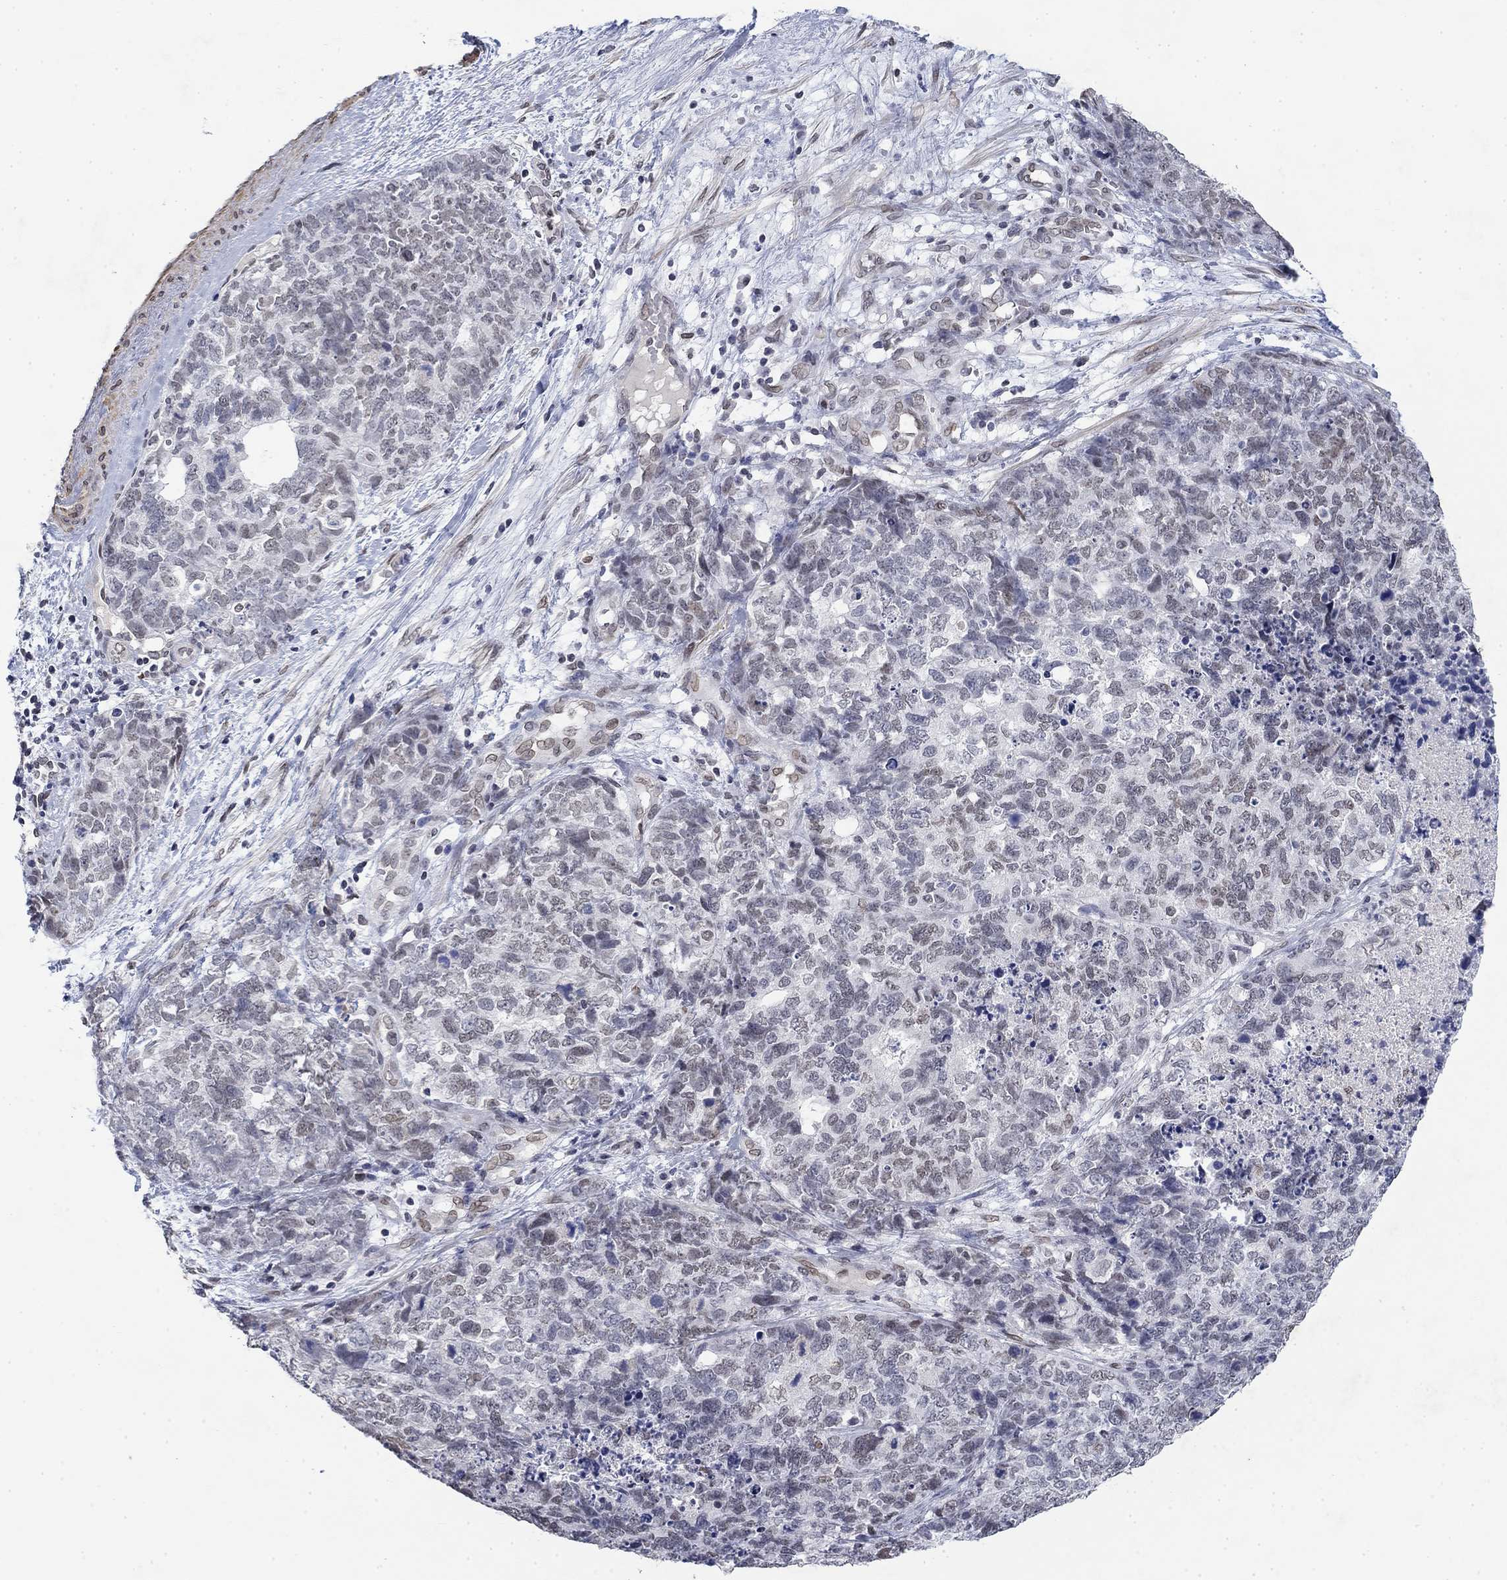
{"staining": {"intensity": "weak", "quantity": "<25%", "location": "nuclear"}, "tissue": "cervical cancer", "cell_type": "Tumor cells", "image_type": "cancer", "snomed": [{"axis": "morphology", "description": "Squamous cell carcinoma, NOS"}, {"axis": "topography", "description": "Cervix"}], "caption": "An immunohistochemistry micrograph of cervical cancer (squamous cell carcinoma) is shown. There is no staining in tumor cells of cervical cancer (squamous cell carcinoma).", "gene": "TOR1AIP1", "patient": {"sex": "female", "age": 63}}